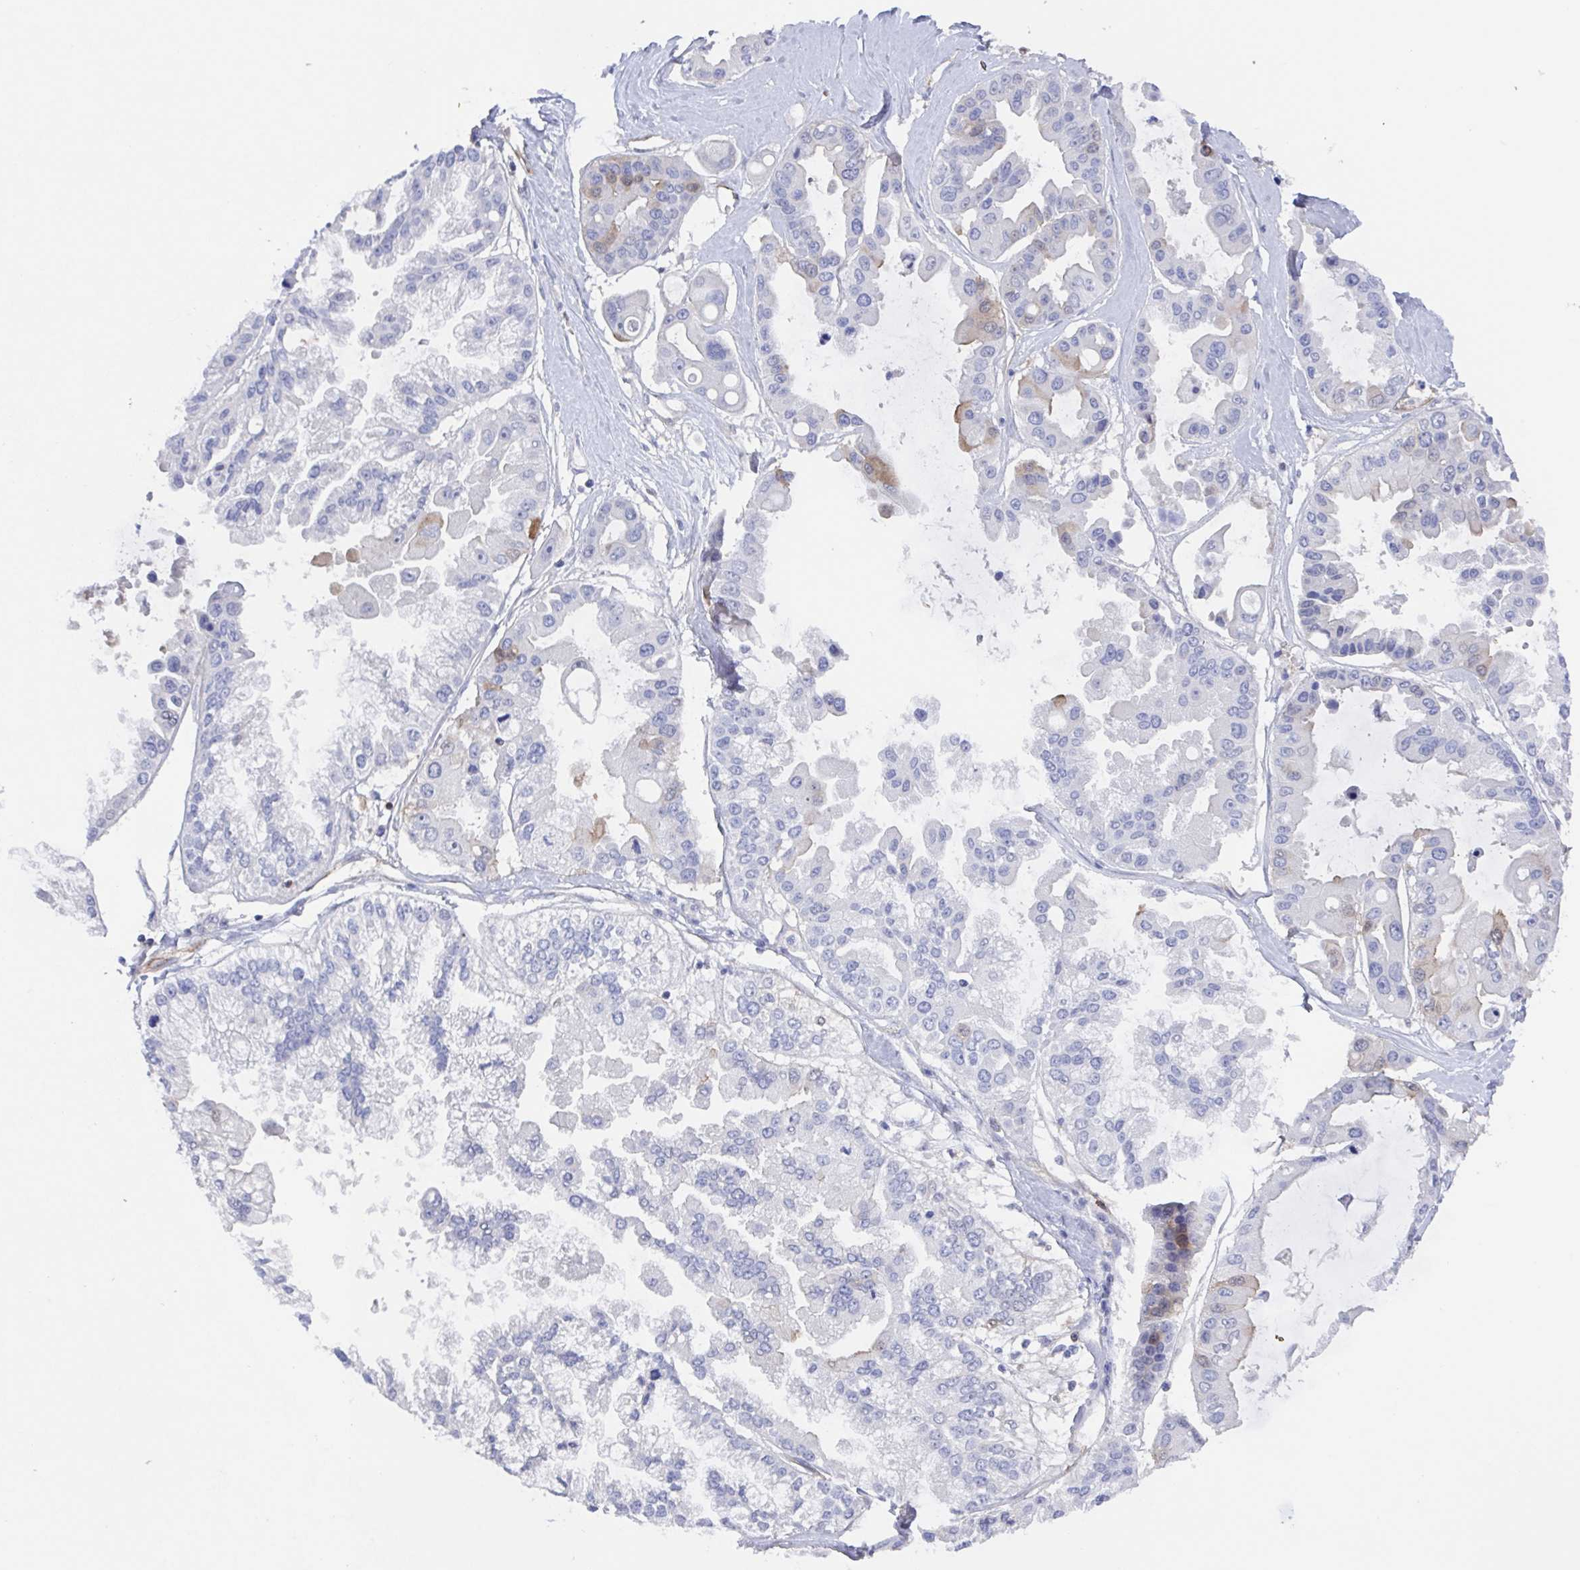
{"staining": {"intensity": "weak", "quantity": "<25%", "location": "cytoplasmic/membranous"}, "tissue": "ovarian cancer", "cell_type": "Tumor cells", "image_type": "cancer", "snomed": [{"axis": "morphology", "description": "Cystadenocarcinoma, serous, NOS"}, {"axis": "topography", "description": "Ovary"}], "caption": "DAB (3,3'-diaminobenzidine) immunohistochemical staining of human serous cystadenocarcinoma (ovarian) demonstrates no significant positivity in tumor cells. Nuclei are stained in blue.", "gene": "AGFG2", "patient": {"sex": "female", "age": 56}}